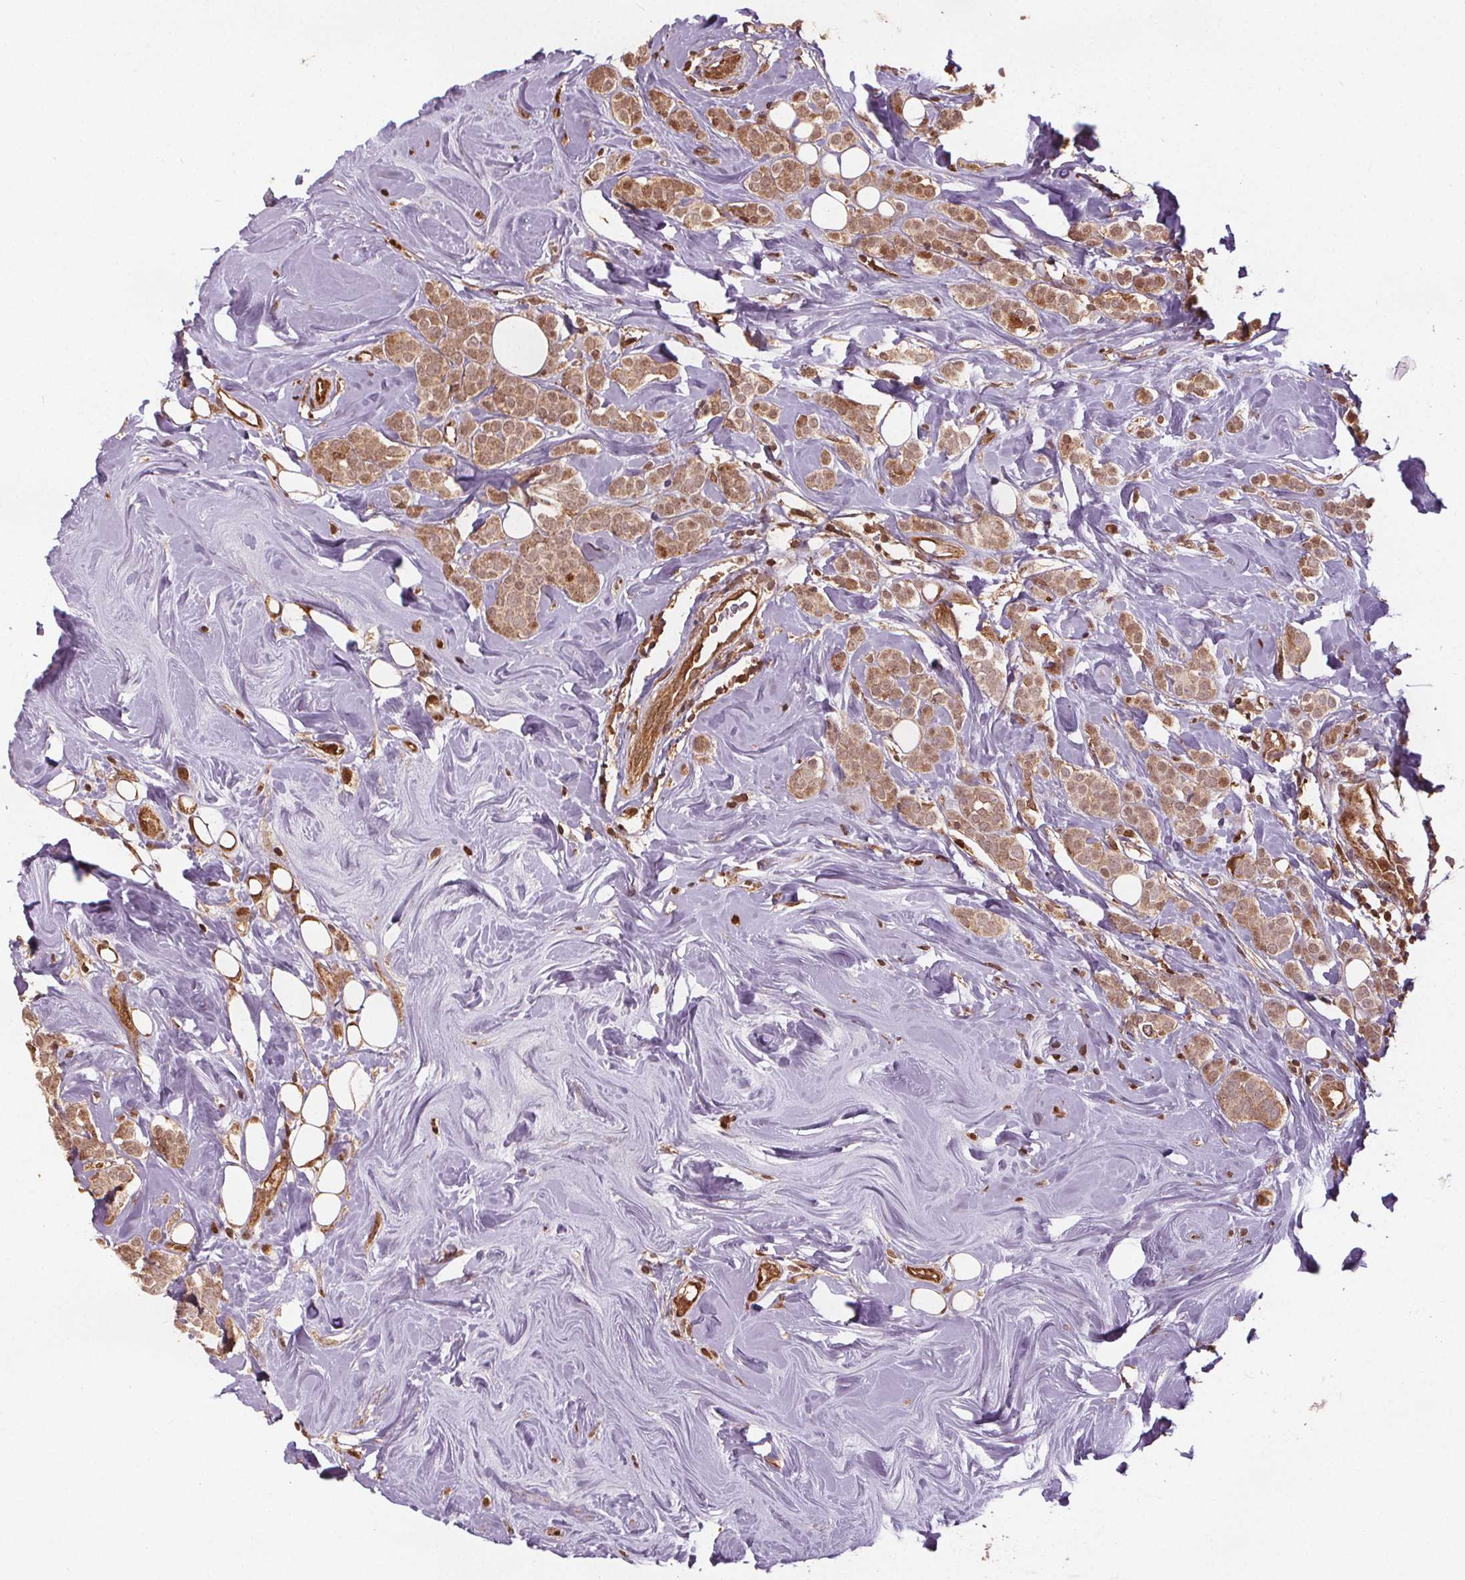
{"staining": {"intensity": "moderate", "quantity": ">75%", "location": "cytoplasmic/membranous,nuclear"}, "tissue": "breast cancer", "cell_type": "Tumor cells", "image_type": "cancer", "snomed": [{"axis": "morphology", "description": "Lobular carcinoma"}, {"axis": "topography", "description": "Breast"}], "caption": "Immunohistochemical staining of human breast lobular carcinoma demonstrates medium levels of moderate cytoplasmic/membranous and nuclear expression in approximately >75% of tumor cells. (brown staining indicates protein expression, while blue staining denotes nuclei).", "gene": "ENO1", "patient": {"sex": "female", "age": 49}}